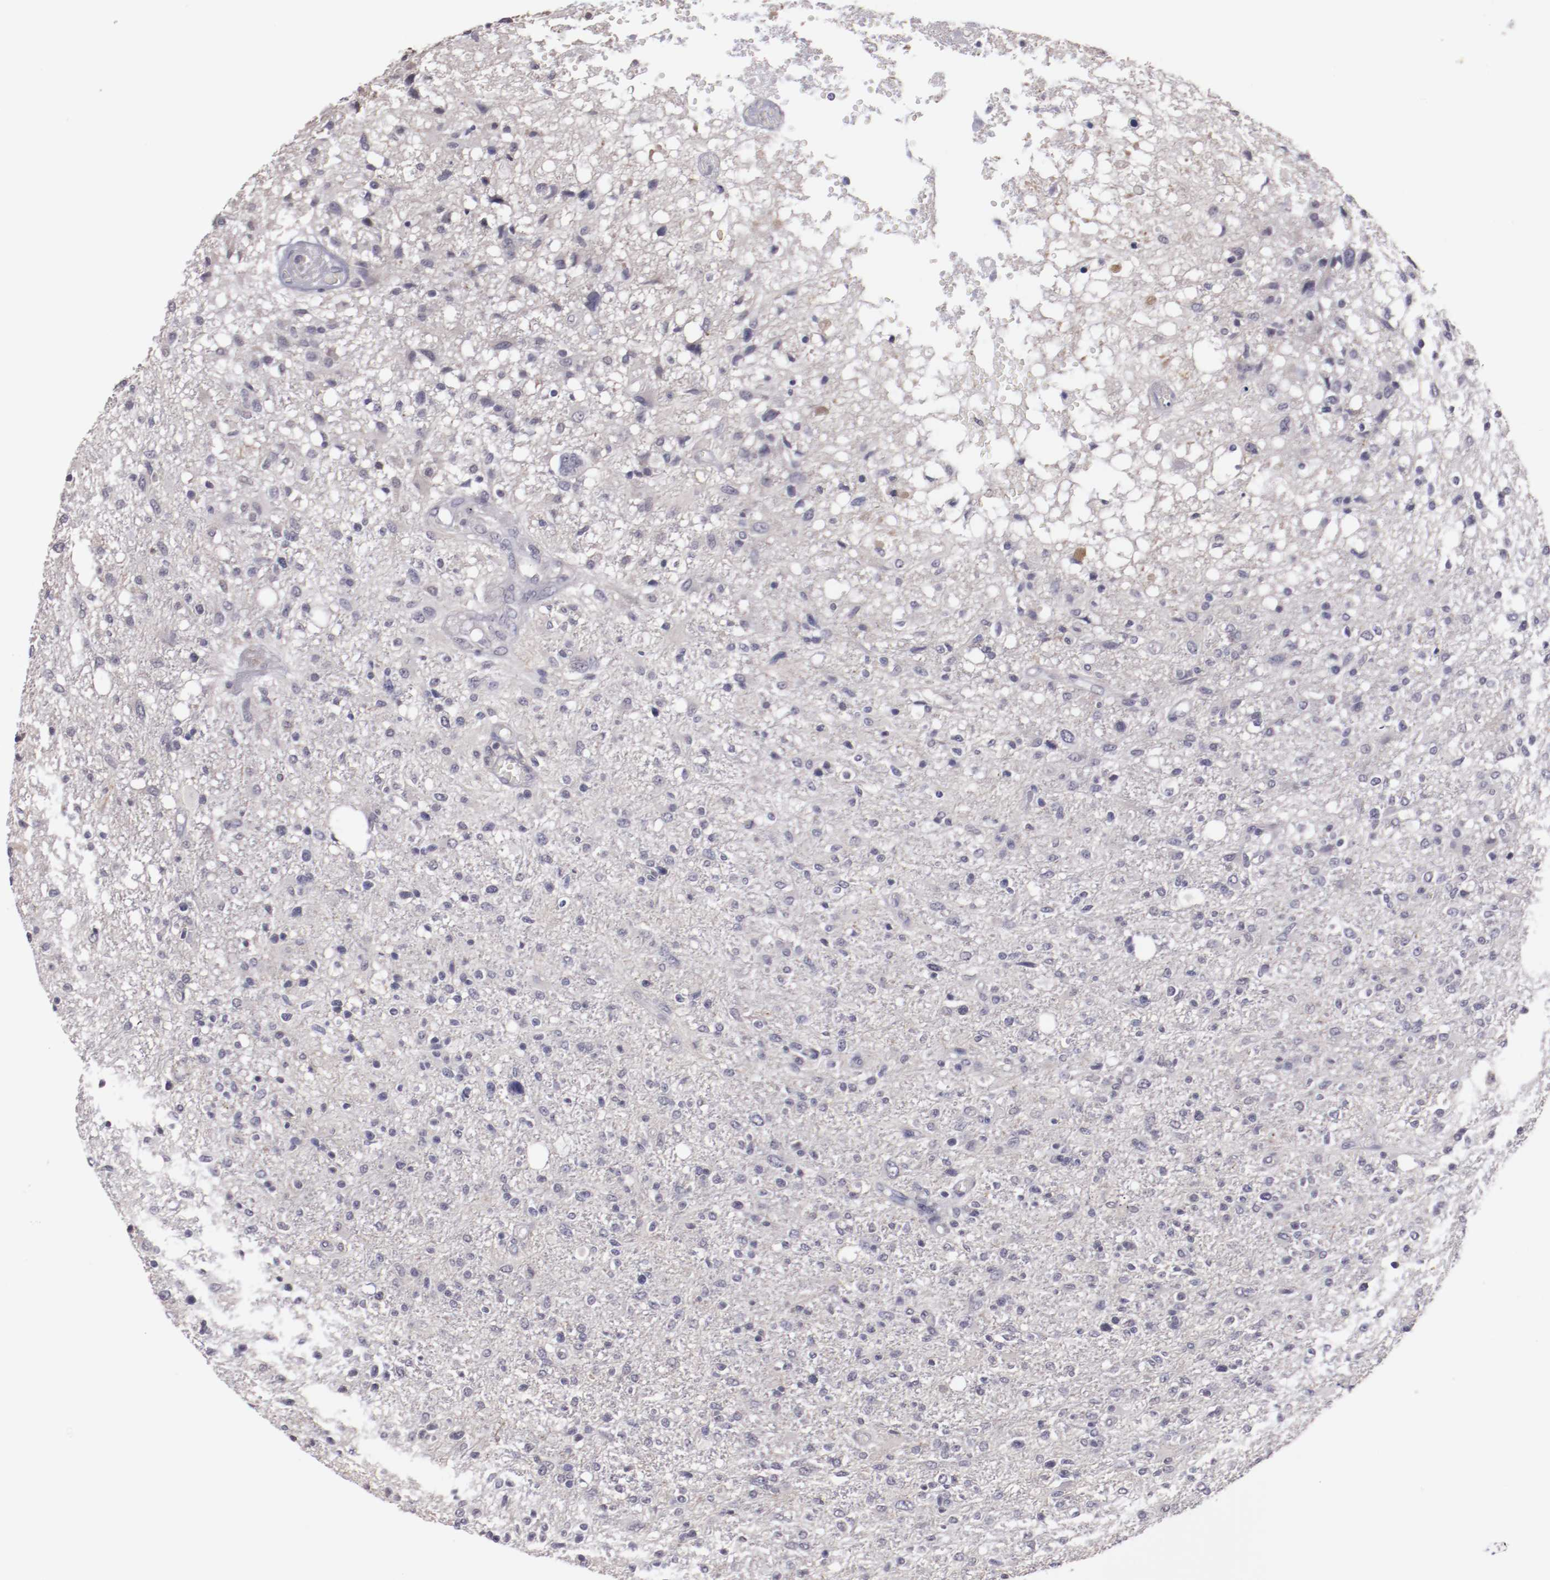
{"staining": {"intensity": "negative", "quantity": "none", "location": "none"}, "tissue": "glioma", "cell_type": "Tumor cells", "image_type": "cancer", "snomed": [{"axis": "morphology", "description": "Glioma, malignant, High grade"}, {"axis": "topography", "description": "Cerebral cortex"}], "caption": "Protein analysis of malignant glioma (high-grade) shows no significant staining in tumor cells.", "gene": "NRXN3", "patient": {"sex": "male", "age": 76}}